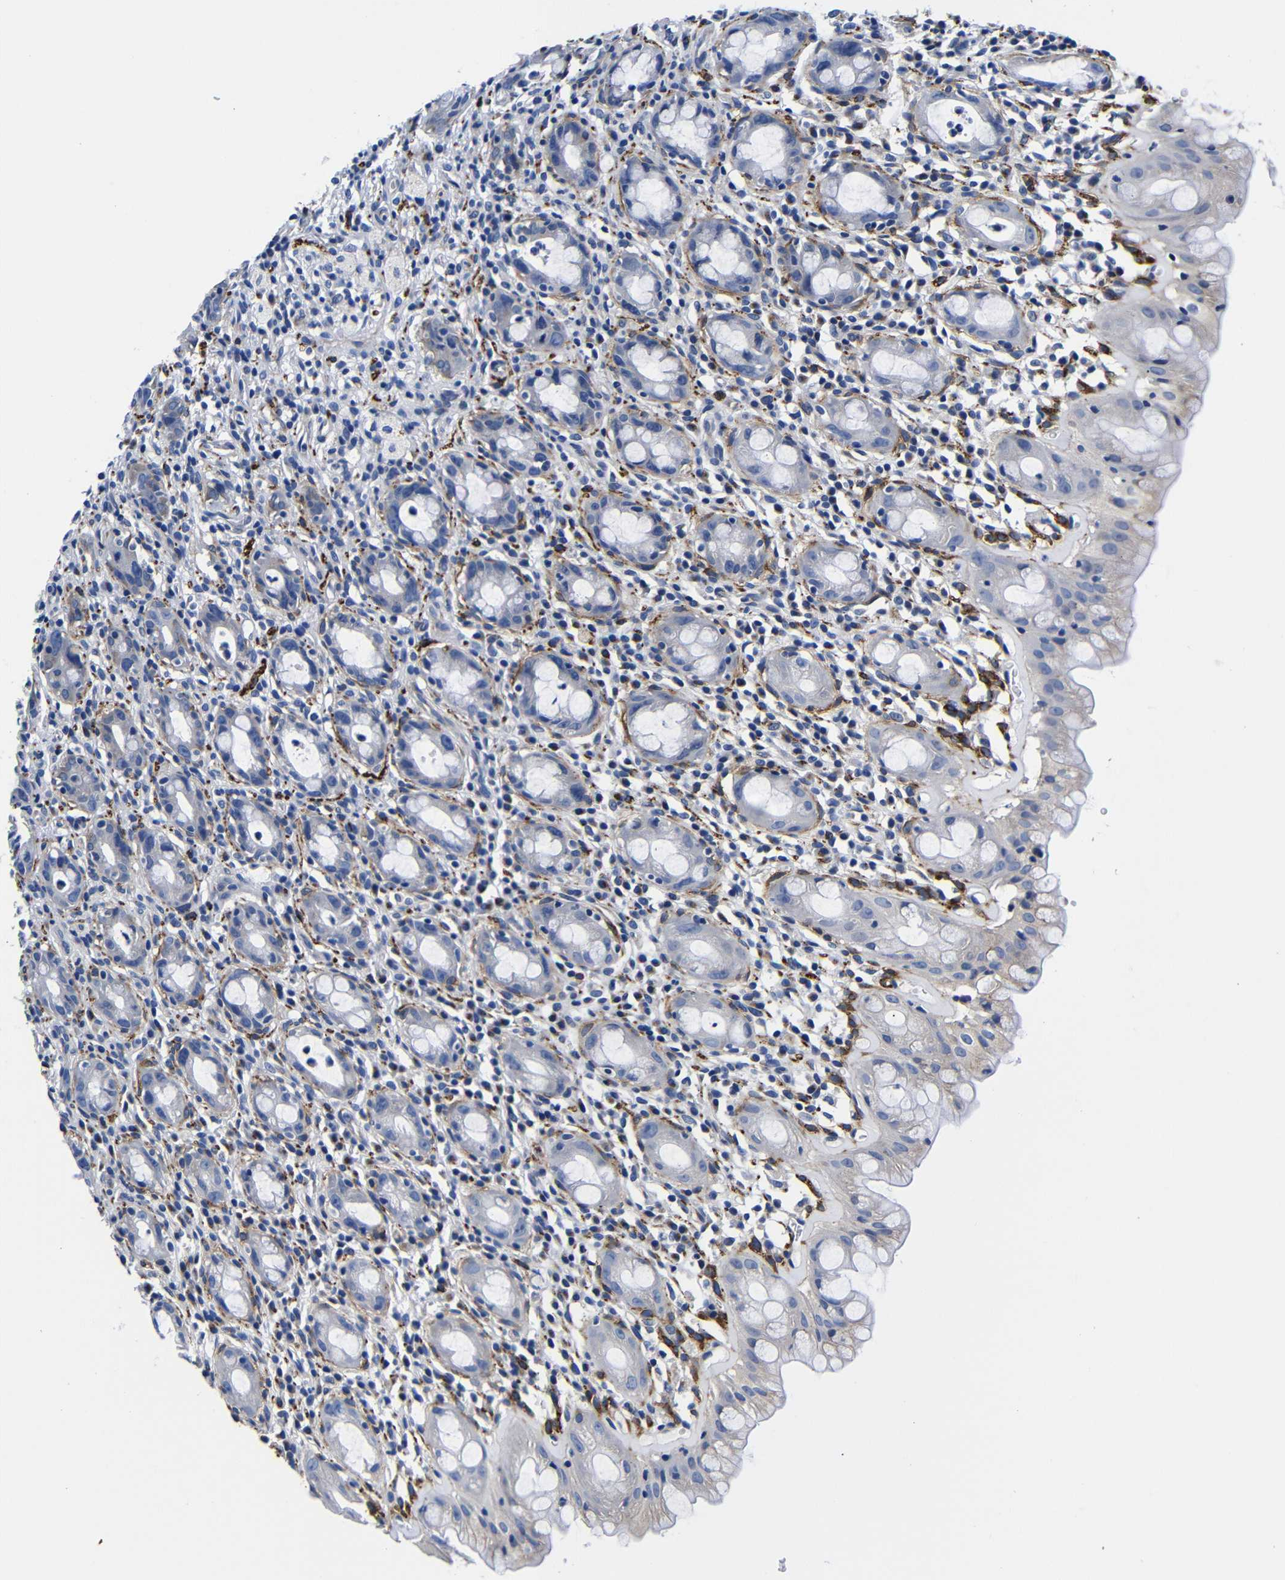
{"staining": {"intensity": "negative", "quantity": "none", "location": "none"}, "tissue": "rectum", "cell_type": "Glandular cells", "image_type": "normal", "snomed": [{"axis": "morphology", "description": "Normal tissue, NOS"}, {"axis": "topography", "description": "Rectum"}], "caption": "IHC micrograph of normal human rectum stained for a protein (brown), which displays no expression in glandular cells.", "gene": "LRIG1", "patient": {"sex": "male", "age": 44}}